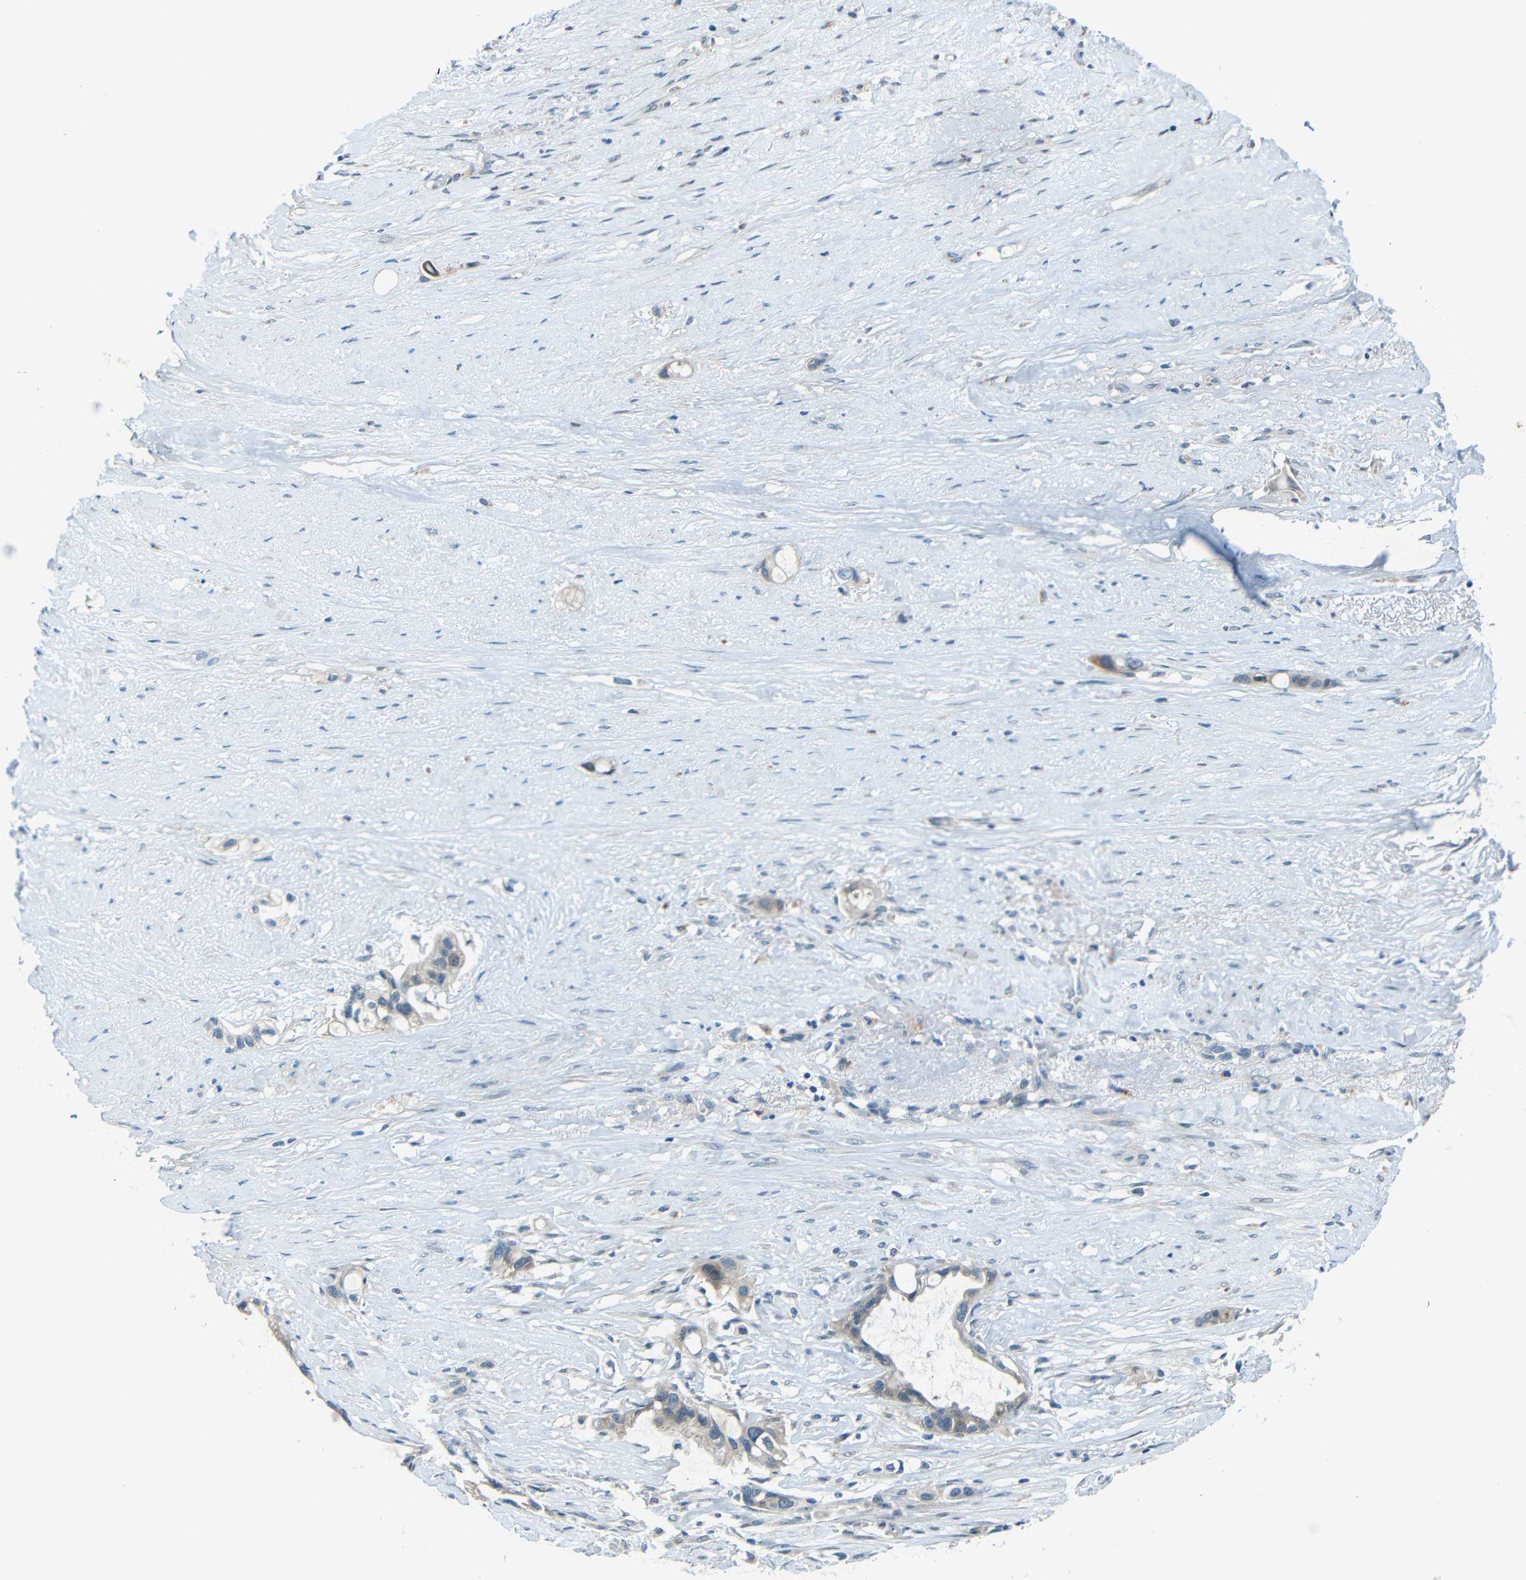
{"staining": {"intensity": "negative", "quantity": "none", "location": "none"}, "tissue": "liver cancer", "cell_type": "Tumor cells", "image_type": "cancer", "snomed": [{"axis": "morphology", "description": "Cholangiocarcinoma"}, {"axis": "topography", "description": "Liver"}], "caption": "Immunohistochemical staining of human cholangiocarcinoma (liver) demonstrates no significant positivity in tumor cells. (DAB IHC, high magnification).", "gene": "ANKRD22", "patient": {"sex": "female", "age": 65}}